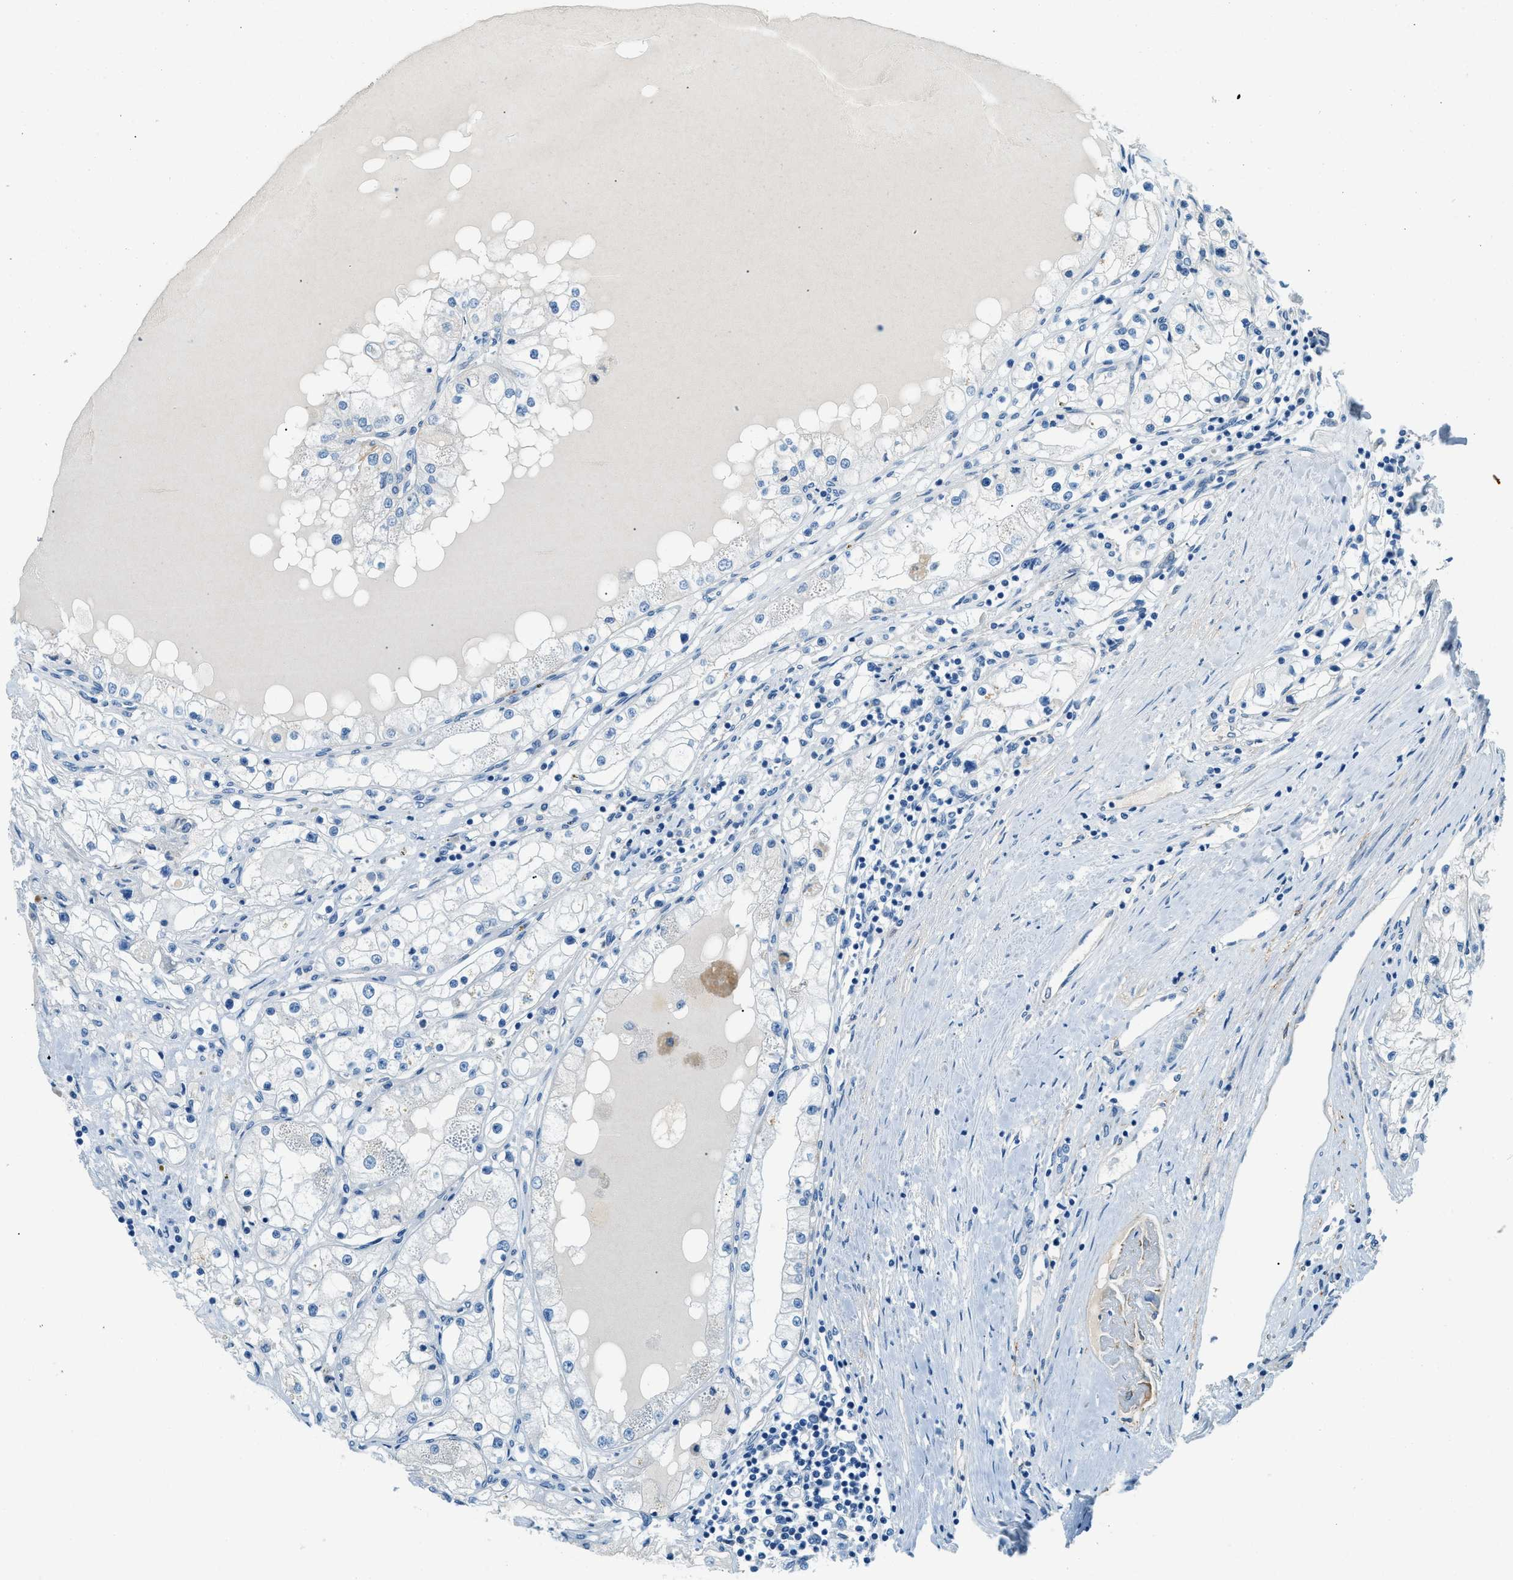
{"staining": {"intensity": "negative", "quantity": "none", "location": "none"}, "tissue": "renal cancer", "cell_type": "Tumor cells", "image_type": "cancer", "snomed": [{"axis": "morphology", "description": "Adenocarcinoma, NOS"}, {"axis": "topography", "description": "Kidney"}], "caption": "An immunohistochemistry histopathology image of renal cancer (adenocarcinoma) is shown. There is no staining in tumor cells of renal cancer (adenocarcinoma).", "gene": "ZNF367", "patient": {"sex": "male", "age": 68}}